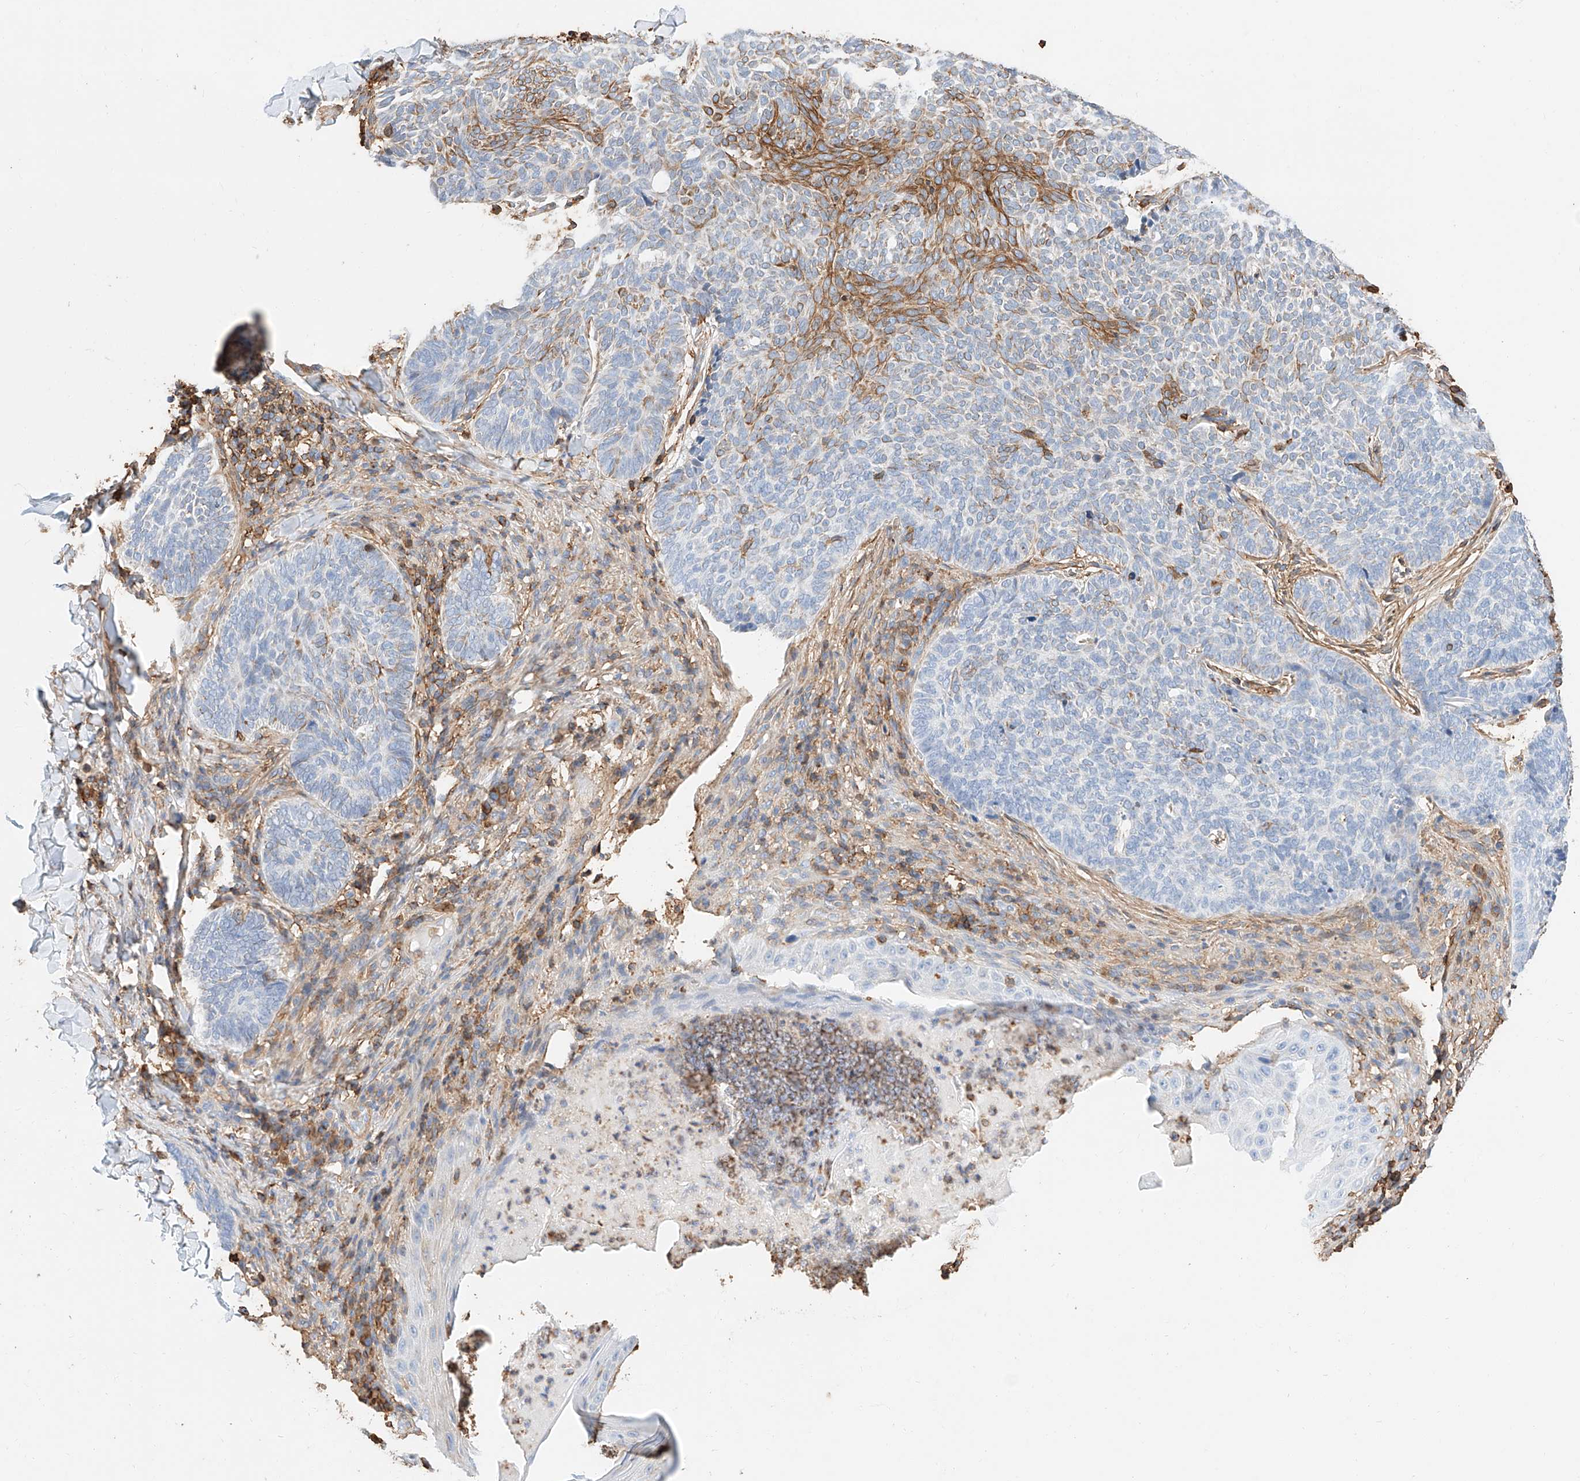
{"staining": {"intensity": "negative", "quantity": "none", "location": "none"}, "tissue": "skin cancer", "cell_type": "Tumor cells", "image_type": "cancer", "snomed": [{"axis": "morphology", "description": "Normal tissue, NOS"}, {"axis": "morphology", "description": "Basal cell carcinoma"}, {"axis": "topography", "description": "Skin"}], "caption": "Immunohistochemical staining of human skin cancer demonstrates no significant positivity in tumor cells. The staining was performed using DAB to visualize the protein expression in brown, while the nuclei were stained in blue with hematoxylin (Magnification: 20x).", "gene": "WFS1", "patient": {"sex": "male", "age": 50}}